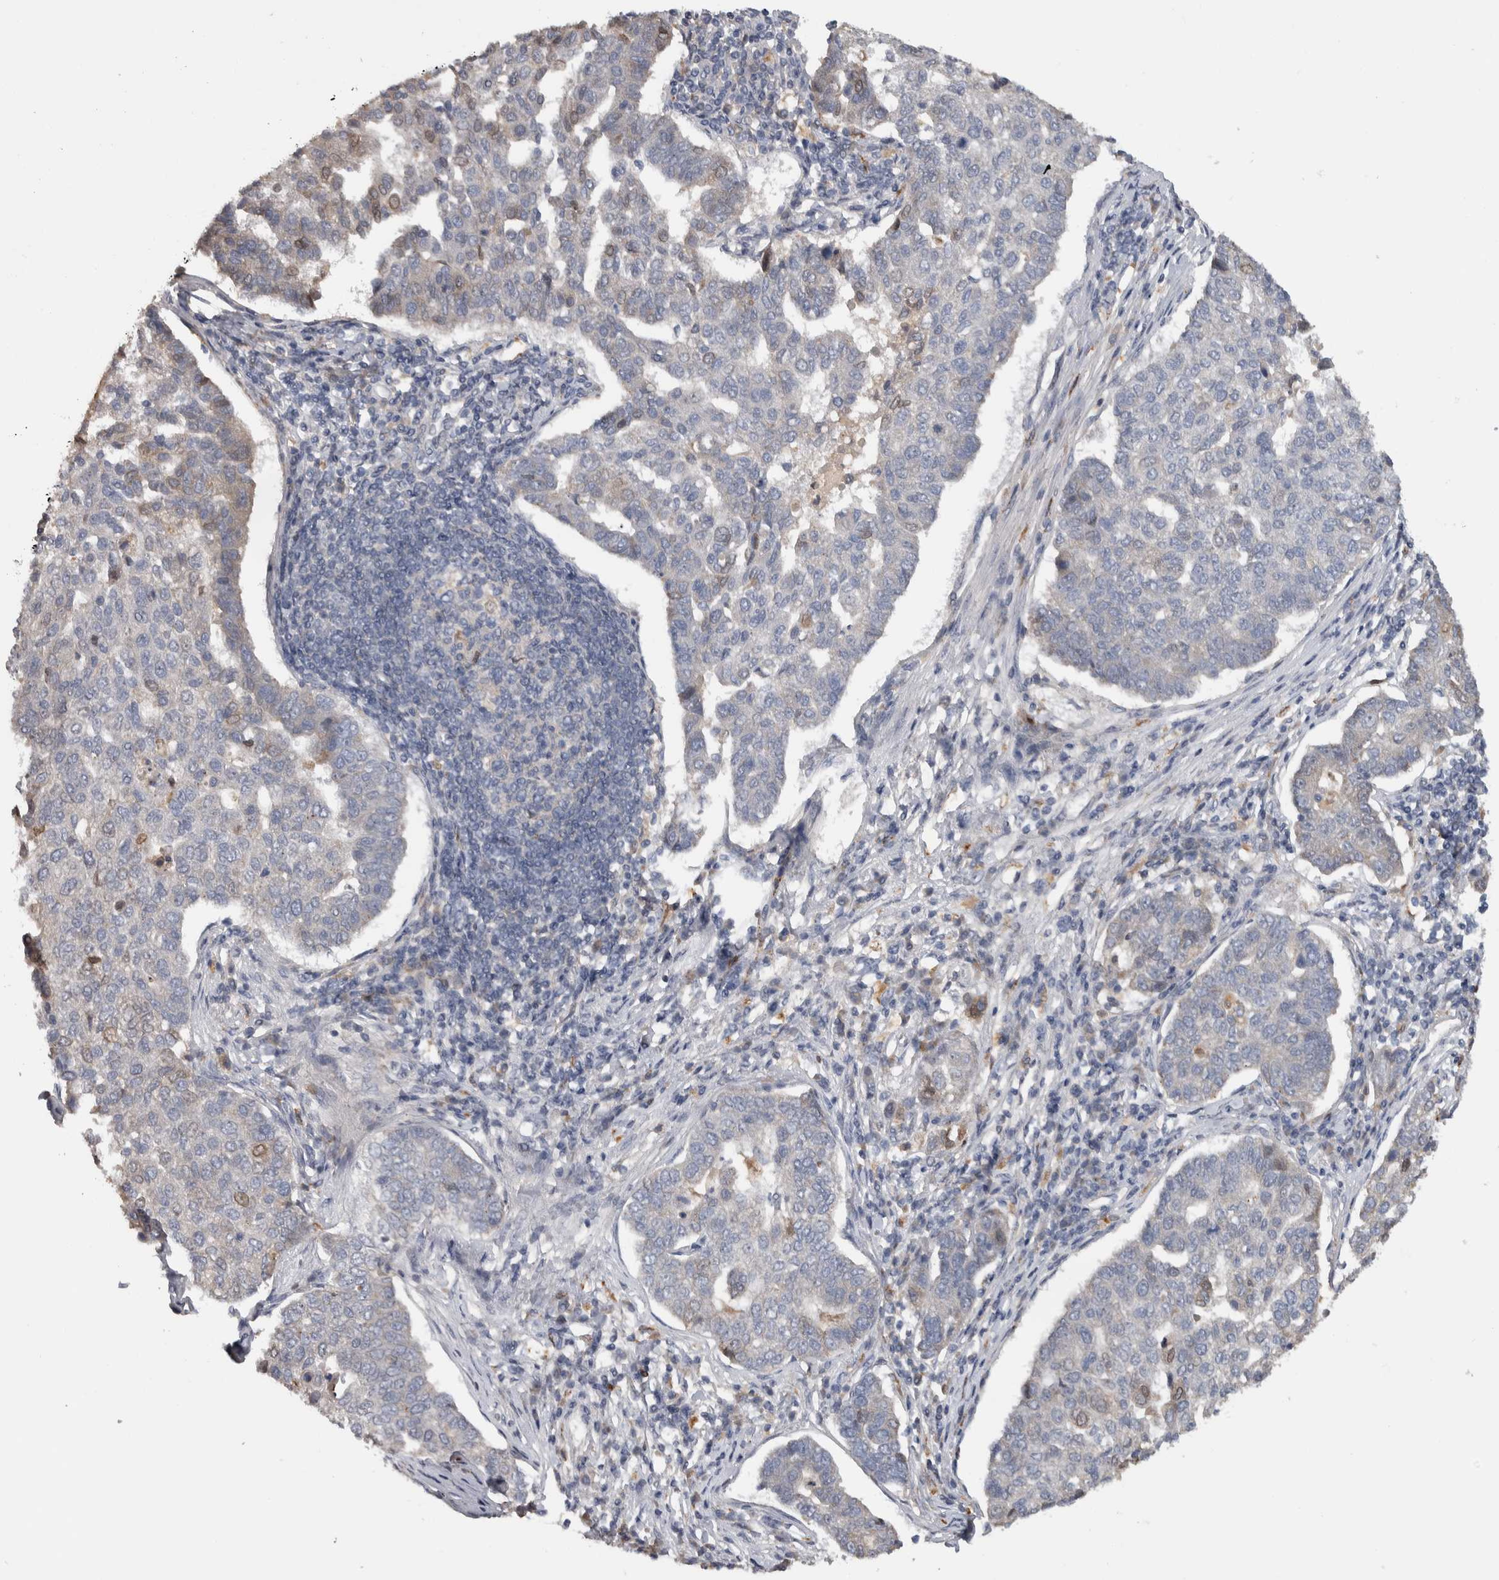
{"staining": {"intensity": "weak", "quantity": "25%-75%", "location": "cytoplasmic/membranous"}, "tissue": "pancreatic cancer", "cell_type": "Tumor cells", "image_type": "cancer", "snomed": [{"axis": "morphology", "description": "Adenocarcinoma, NOS"}, {"axis": "topography", "description": "Pancreas"}], "caption": "An immunohistochemistry (IHC) photomicrograph of tumor tissue is shown. Protein staining in brown shows weak cytoplasmic/membranous positivity in pancreatic cancer within tumor cells.", "gene": "FAM83G", "patient": {"sex": "female", "age": 61}}